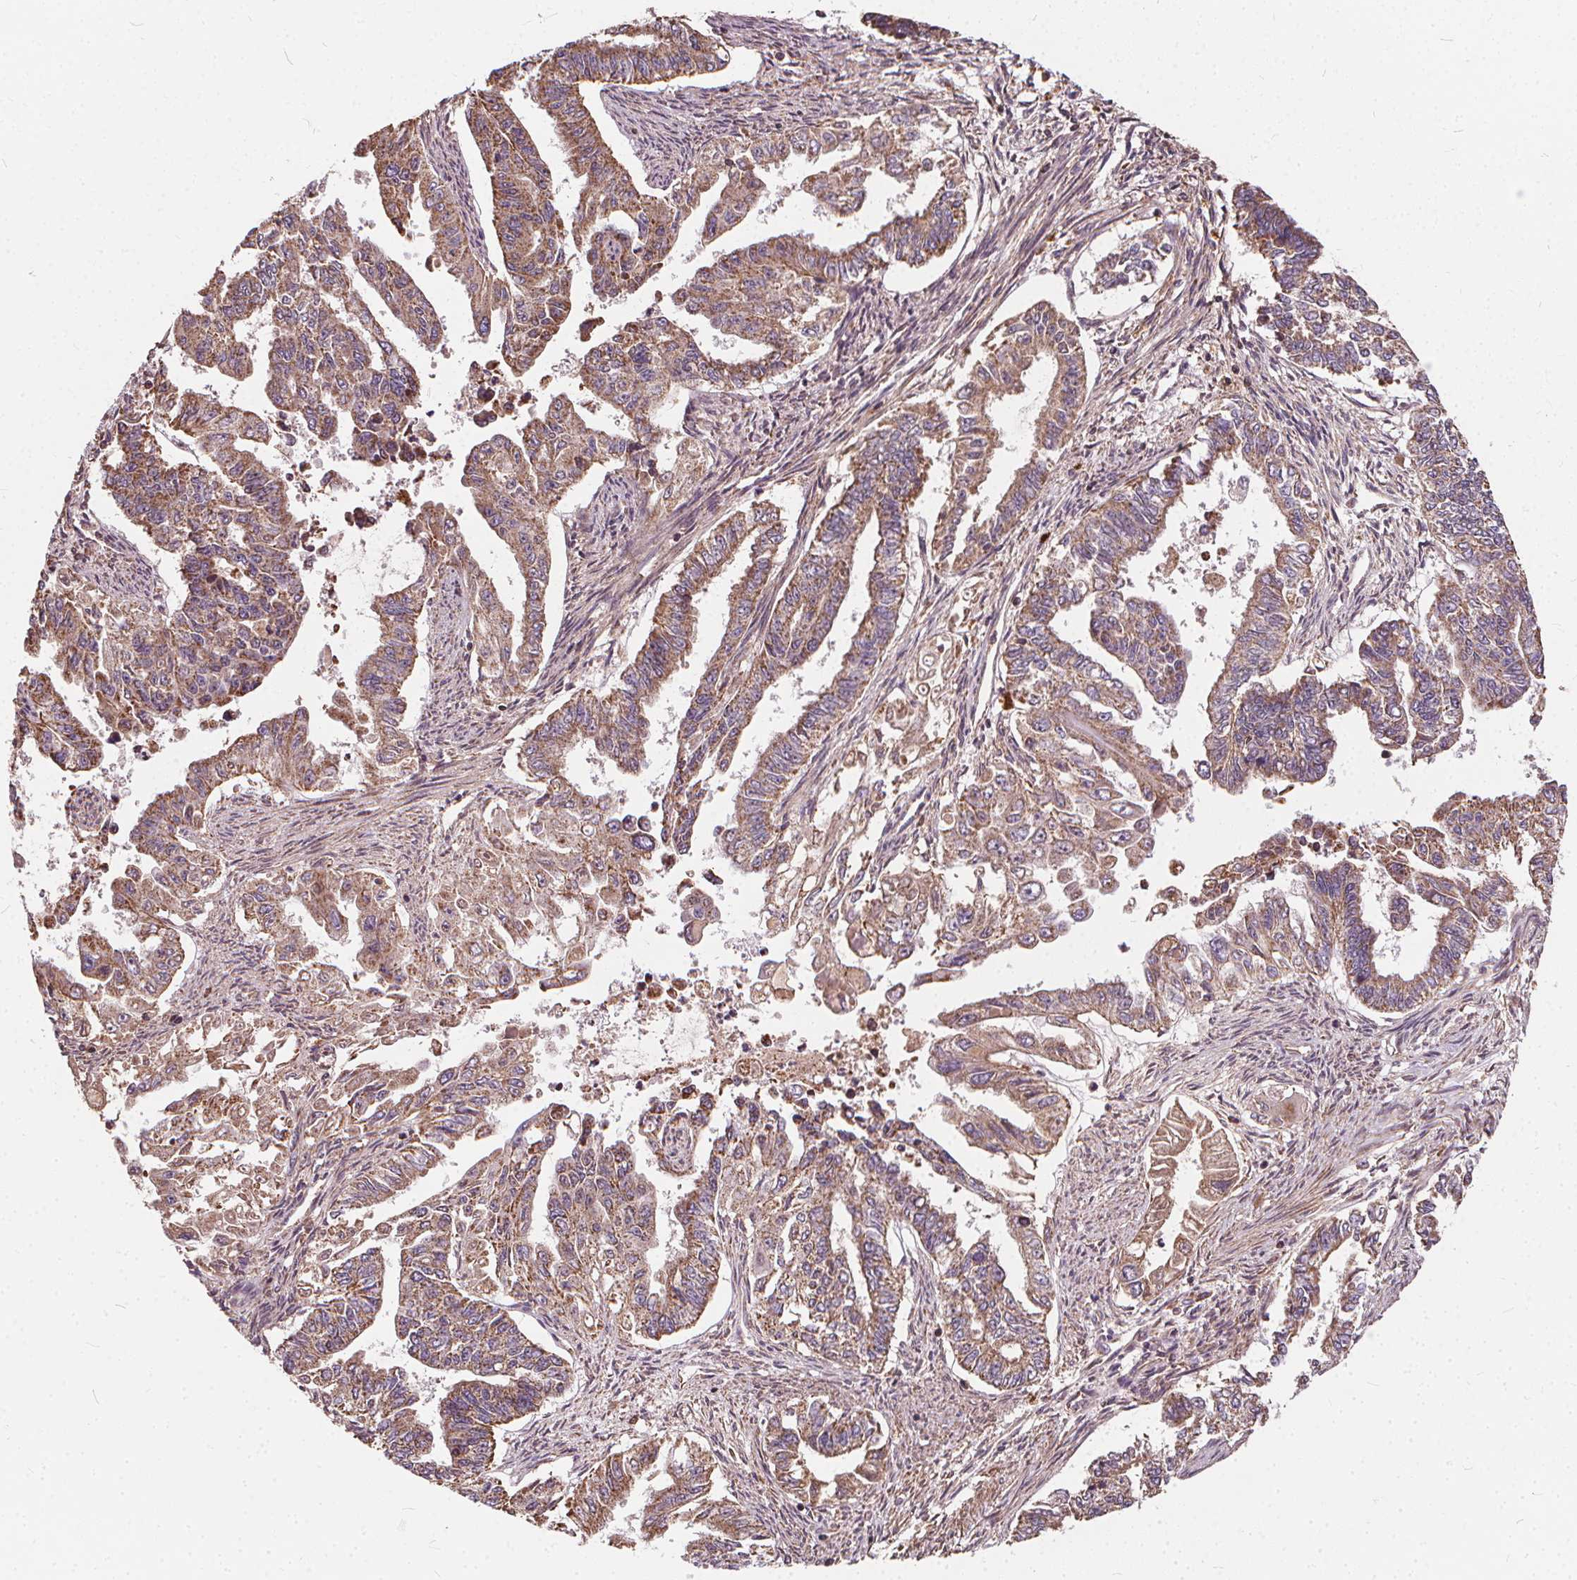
{"staining": {"intensity": "moderate", "quantity": ">75%", "location": "cytoplasmic/membranous"}, "tissue": "endometrial cancer", "cell_type": "Tumor cells", "image_type": "cancer", "snomed": [{"axis": "morphology", "description": "Adenocarcinoma, NOS"}, {"axis": "topography", "description": "Uterus"}], "caption": "An image of endometrial adenocarcinoma stained for a protein demonstrates moderate cytoplasmic/membranous brown staining in tumor cells.", "gene": "ORAI2", "patient": {"sex": "female", "age": 59}}